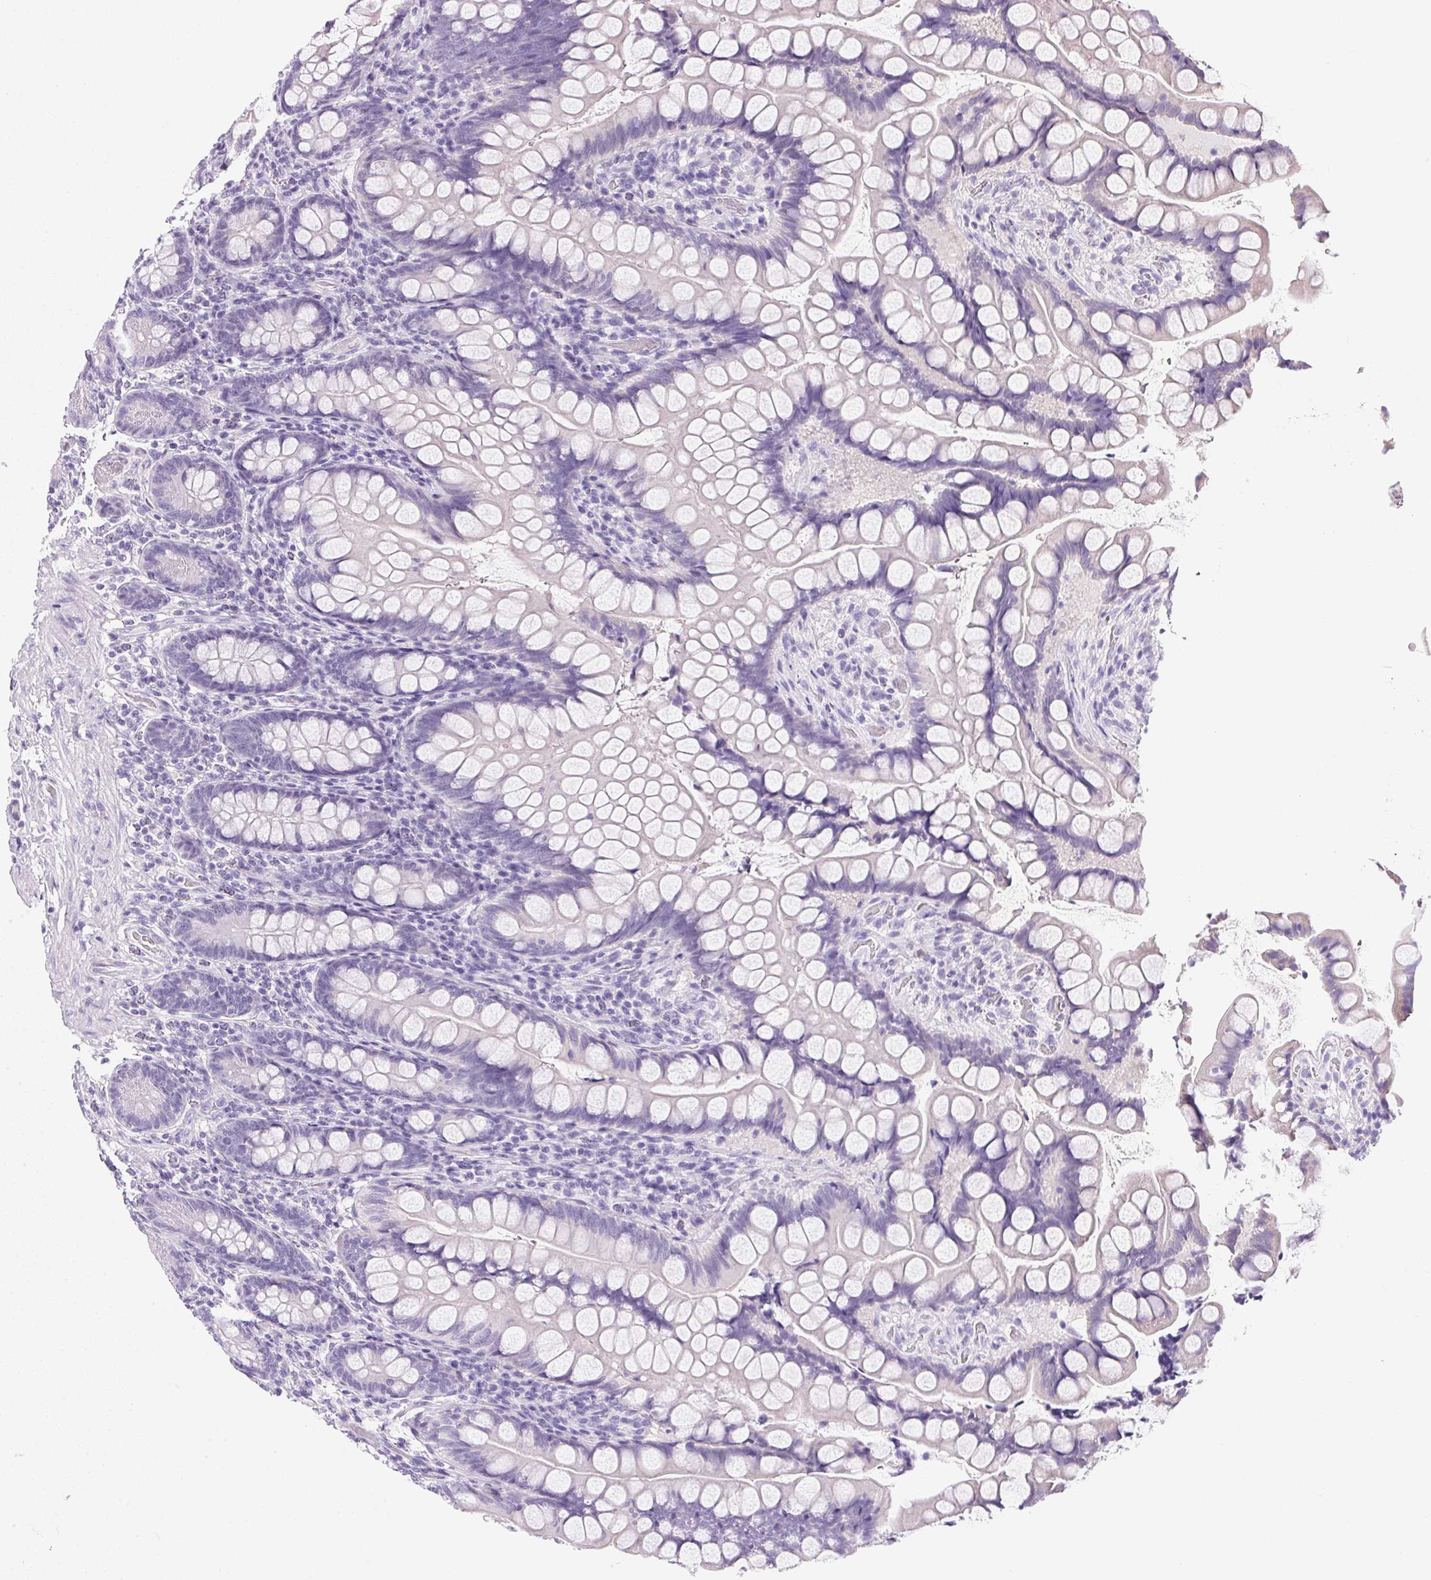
{"staining": {"intensity": "negative", "quantity": "none", "location": "none"}, "tissue": "small intestine", "cell_type": "Glandular cells", "image_type": "normal", "snomed": [{"axis": "morphology", "description": "Normal tissue, NOS"}, {"axis": "topography", "description": "Small intestine"}], "caption": "Immunohistochemical staining of benign human small intestine reveals no significant expression in glandular cells.", "gene": "ATP6V0A4", "patient": {"sex": "male", "age": 70}}